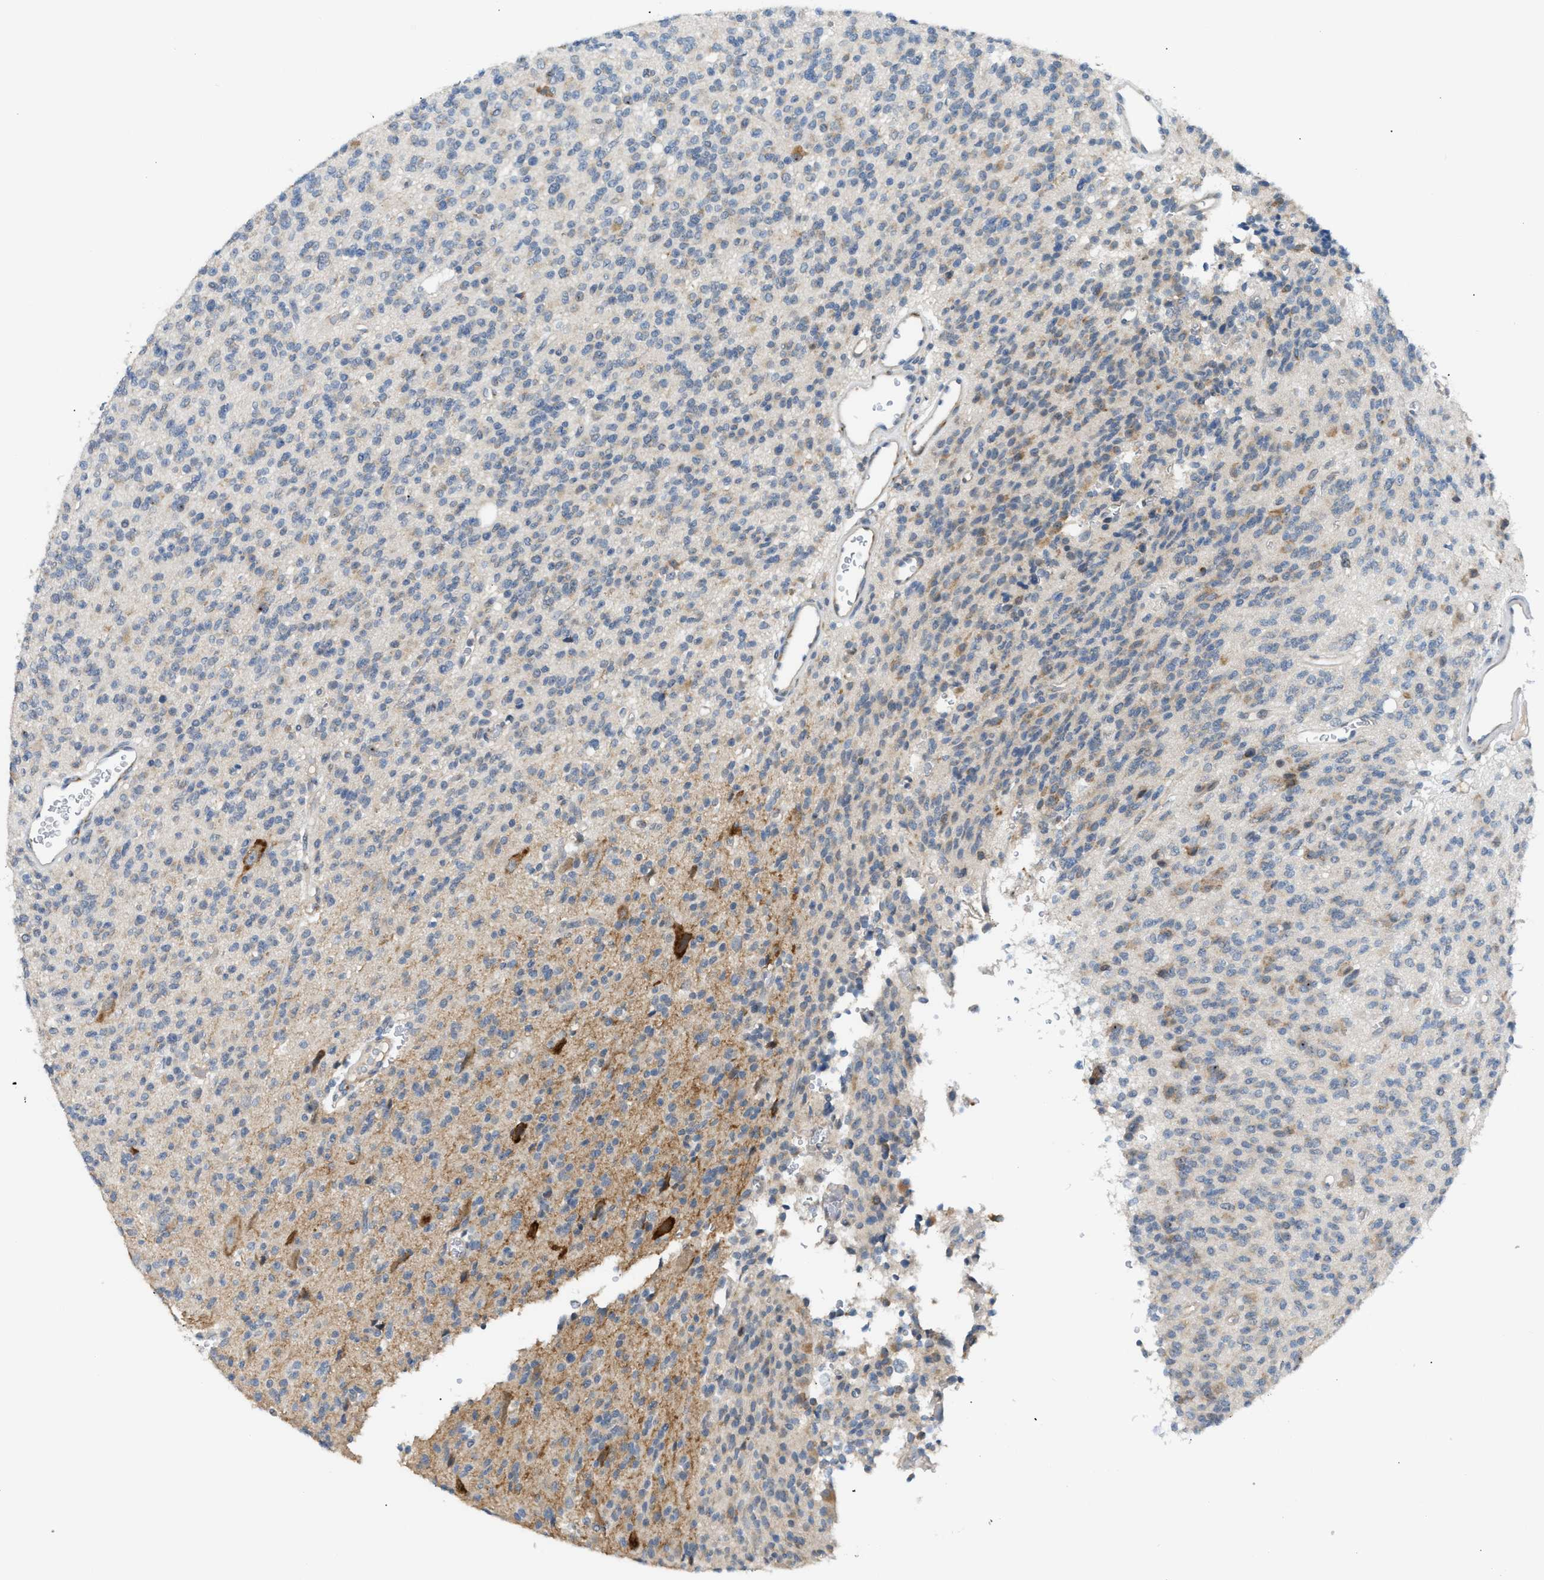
{"staining": {"intensity": "moderate", "quantity": "<25%", "location": "cytoplasmic/membranous"}, "tissue": "glioma", "cell_type": "Tumor cells", "image_type": "cancer", "snomed": [{"axis": "morphology", "description": "Glioma, malignant, High grade"}, {"axis": "topography", "description": "Brain"}], "caption": "Immunohistochemical staining of glioma shows low levels of moderate cytoplasmic/membranous protein positivity in approximately <25% of tumor cells.", "gene": "KCNC2", "patient": {"sex": "male", "age": 34}}